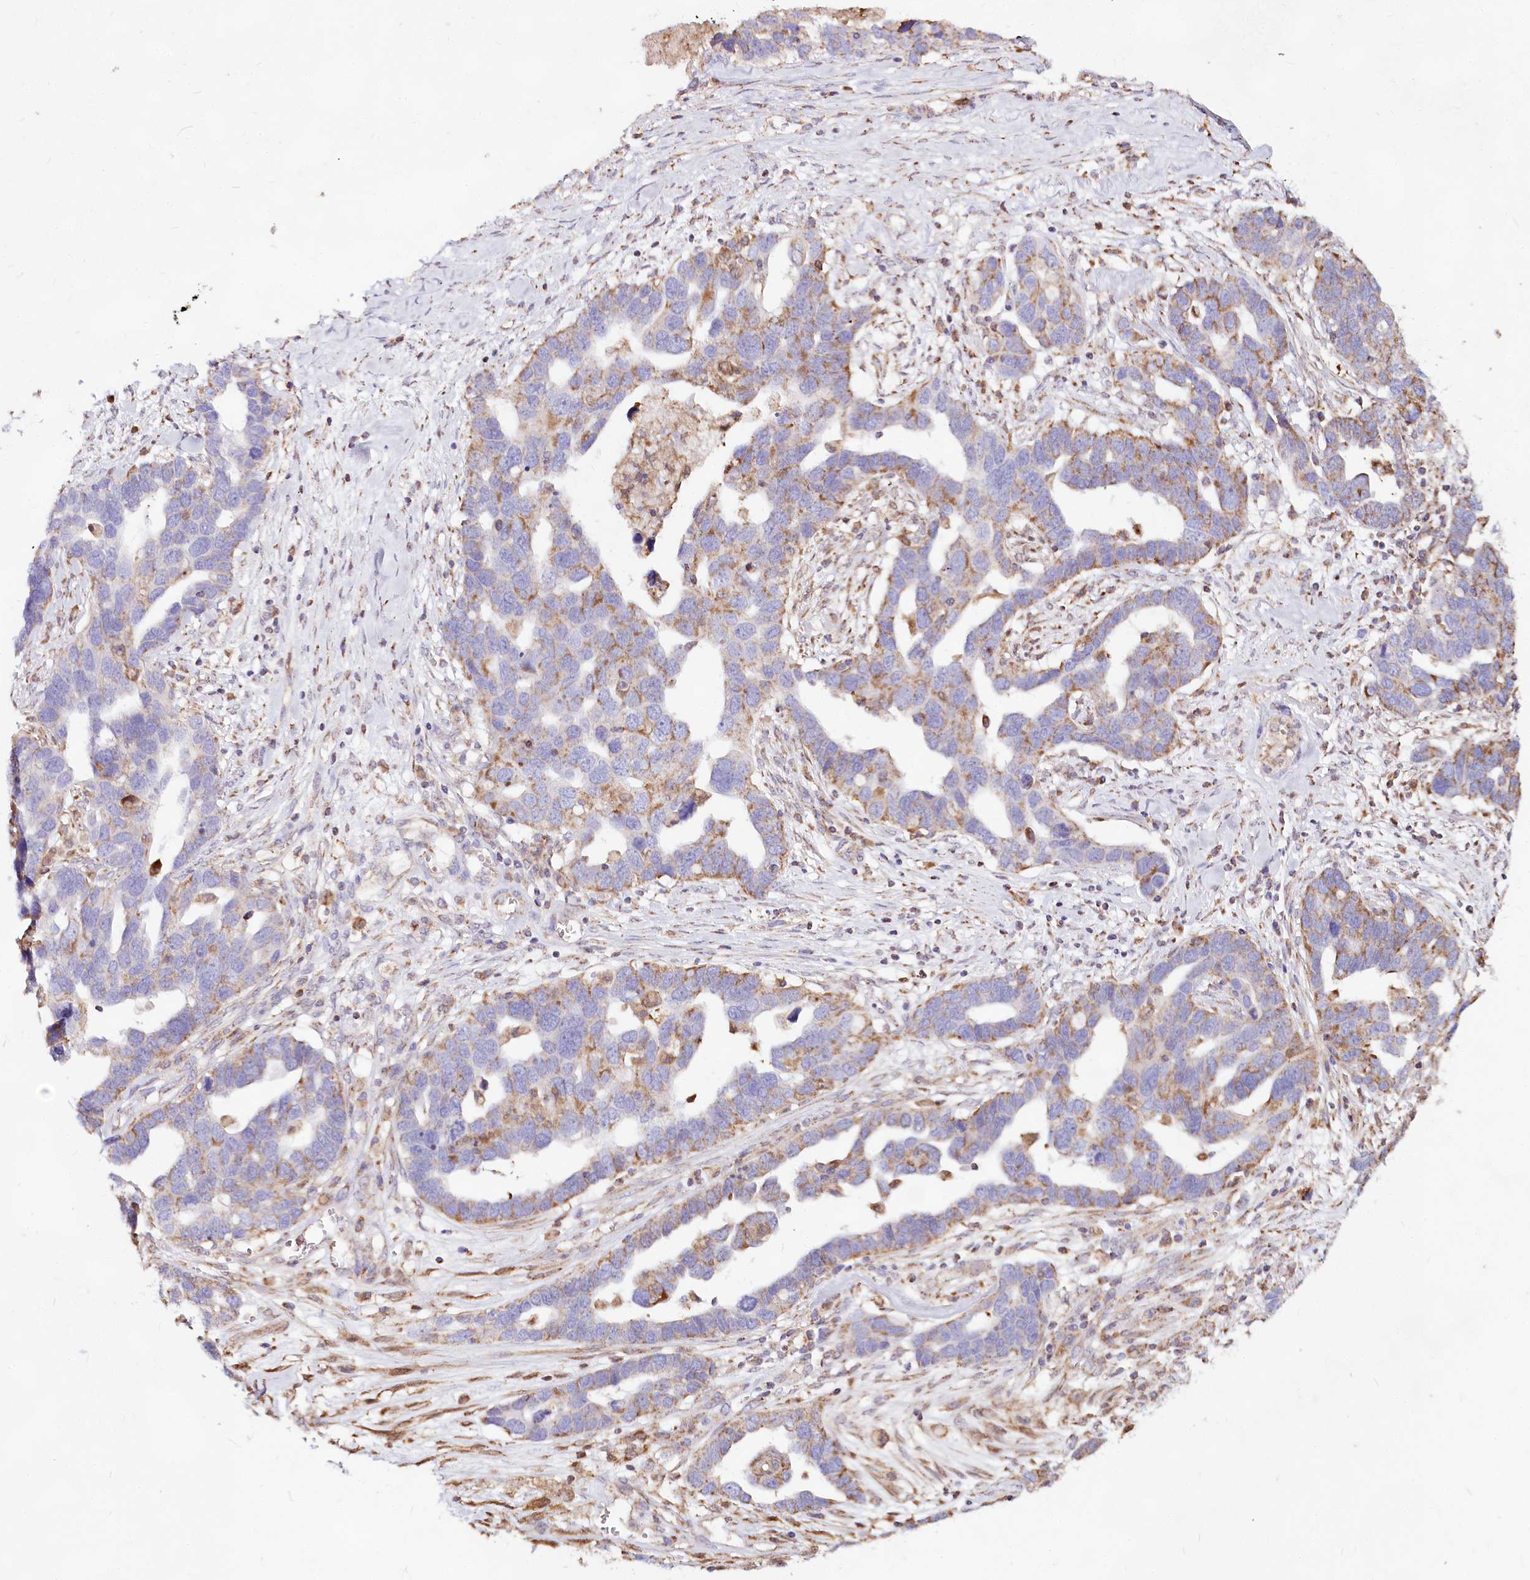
{"staining": {"intensity": "moderate", "quantity": "25%-75%", "location": "cytoplasmic/membranous"}, "tissue": "ovarian cancer", "cell_type": "Tumor cells", "image_type": "cancer", "snomed": [{"axis": "morphology", "description": "Cystadenocarcinoma, serous, NOS"}, {"axis": "topography", "description": "Ovary"}], "caption": "IHC (DAB) staining of serous cystadenocarcinoma (ovarian) demonstrates moderate cytoplasmic/membranous protein positivity in about 25%-75% of tumor cells.", "gene": "TASOR2", "patient": {"sex": "female", "age": 54}}